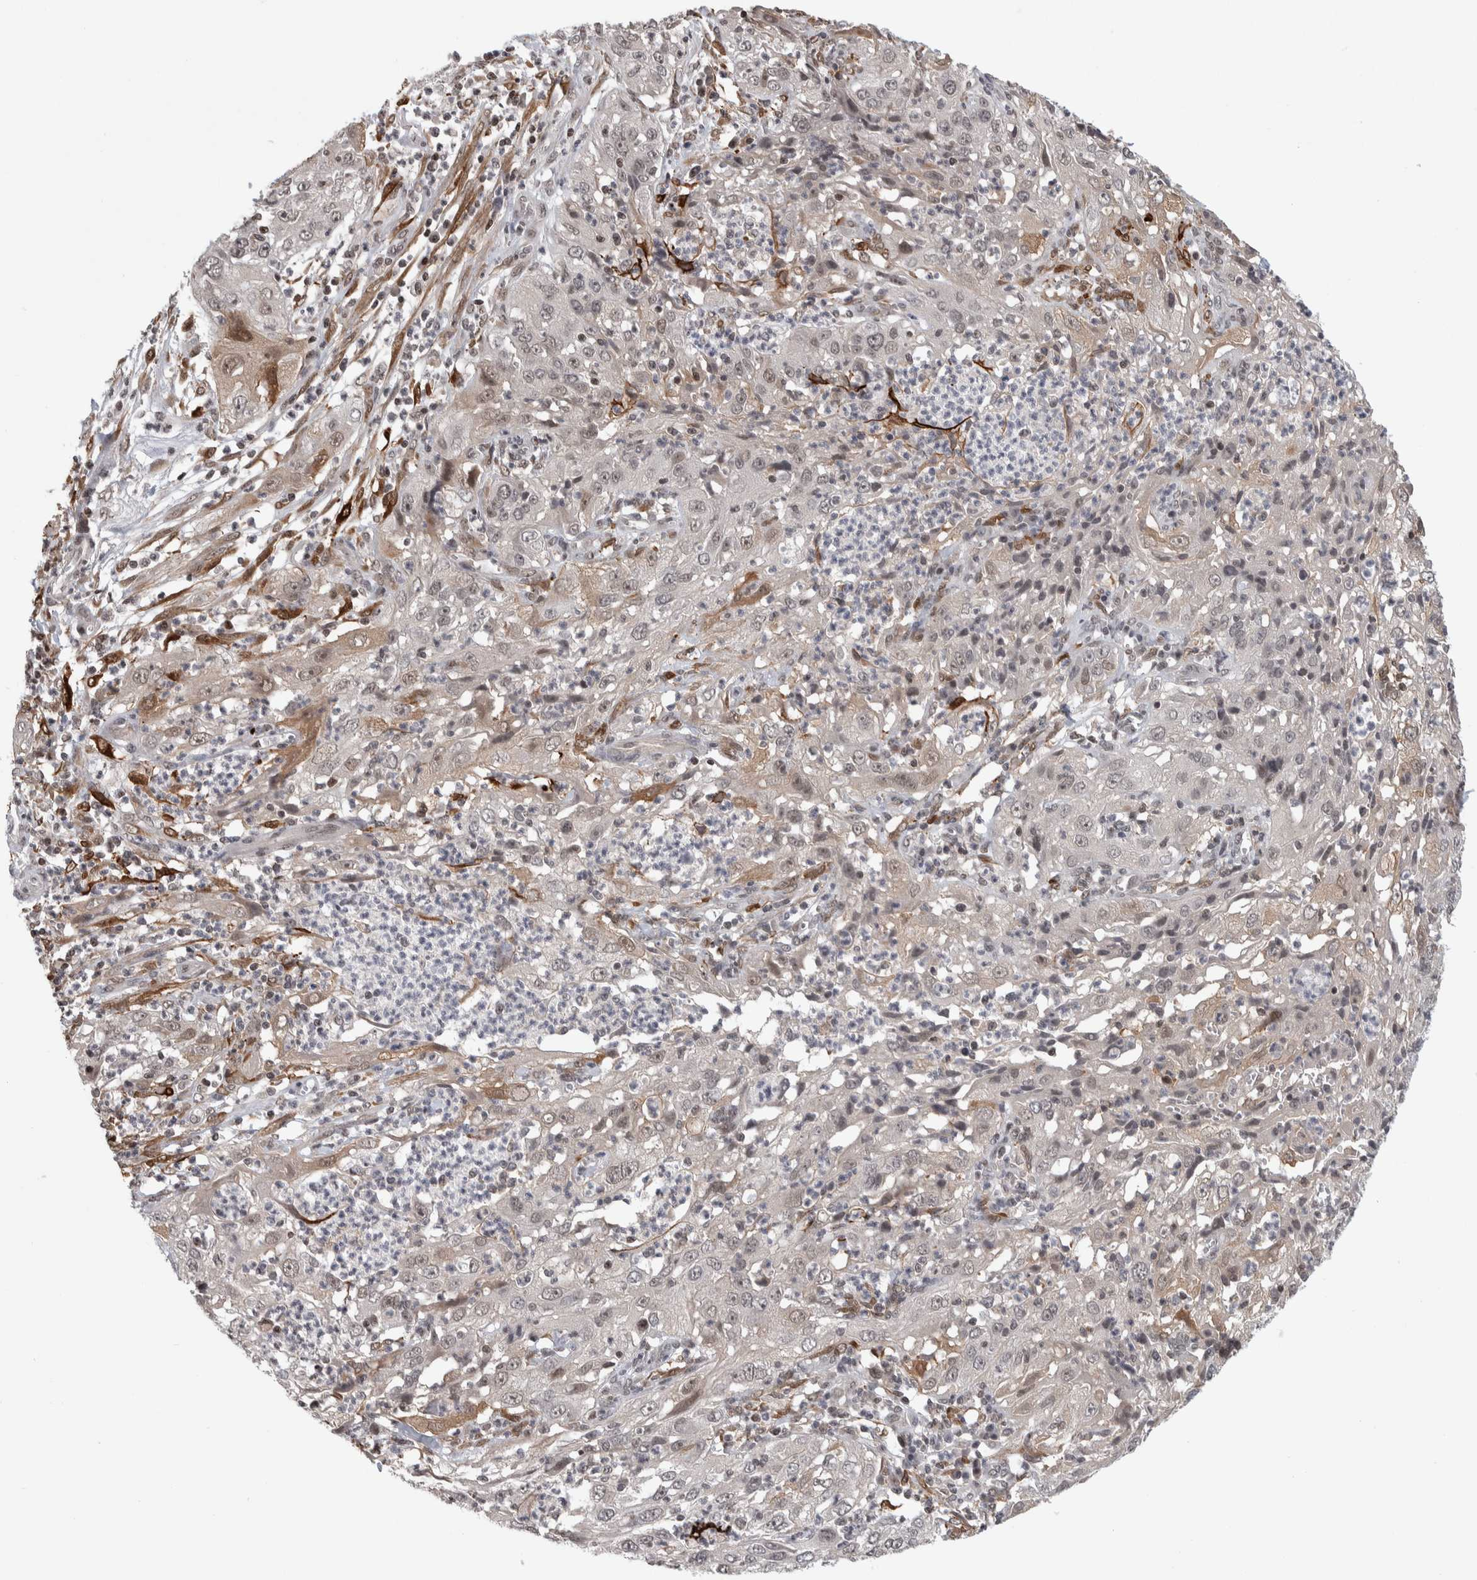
{"staining": {"intensity": "weak", "quantity": "25%-75%", "location": "nuclear"}, "tissue": "cervical cancer", "cell_type": "Tumor cells", "image_type": "cancer", "snomed": [{"axis": "morphology", "description": "Squamous cell carcinoma, NOS"}, {"axis": "topography", "description": "Cervix"}], "caption": "Human cervical squamous cell carcinoma stained for a protein (brown) exhibits weak nuclear positive positivity in about 25%-75% of tumor cells.", "gene": "ZSCAN21", "patient": {"sex": "female", "age": 32}}